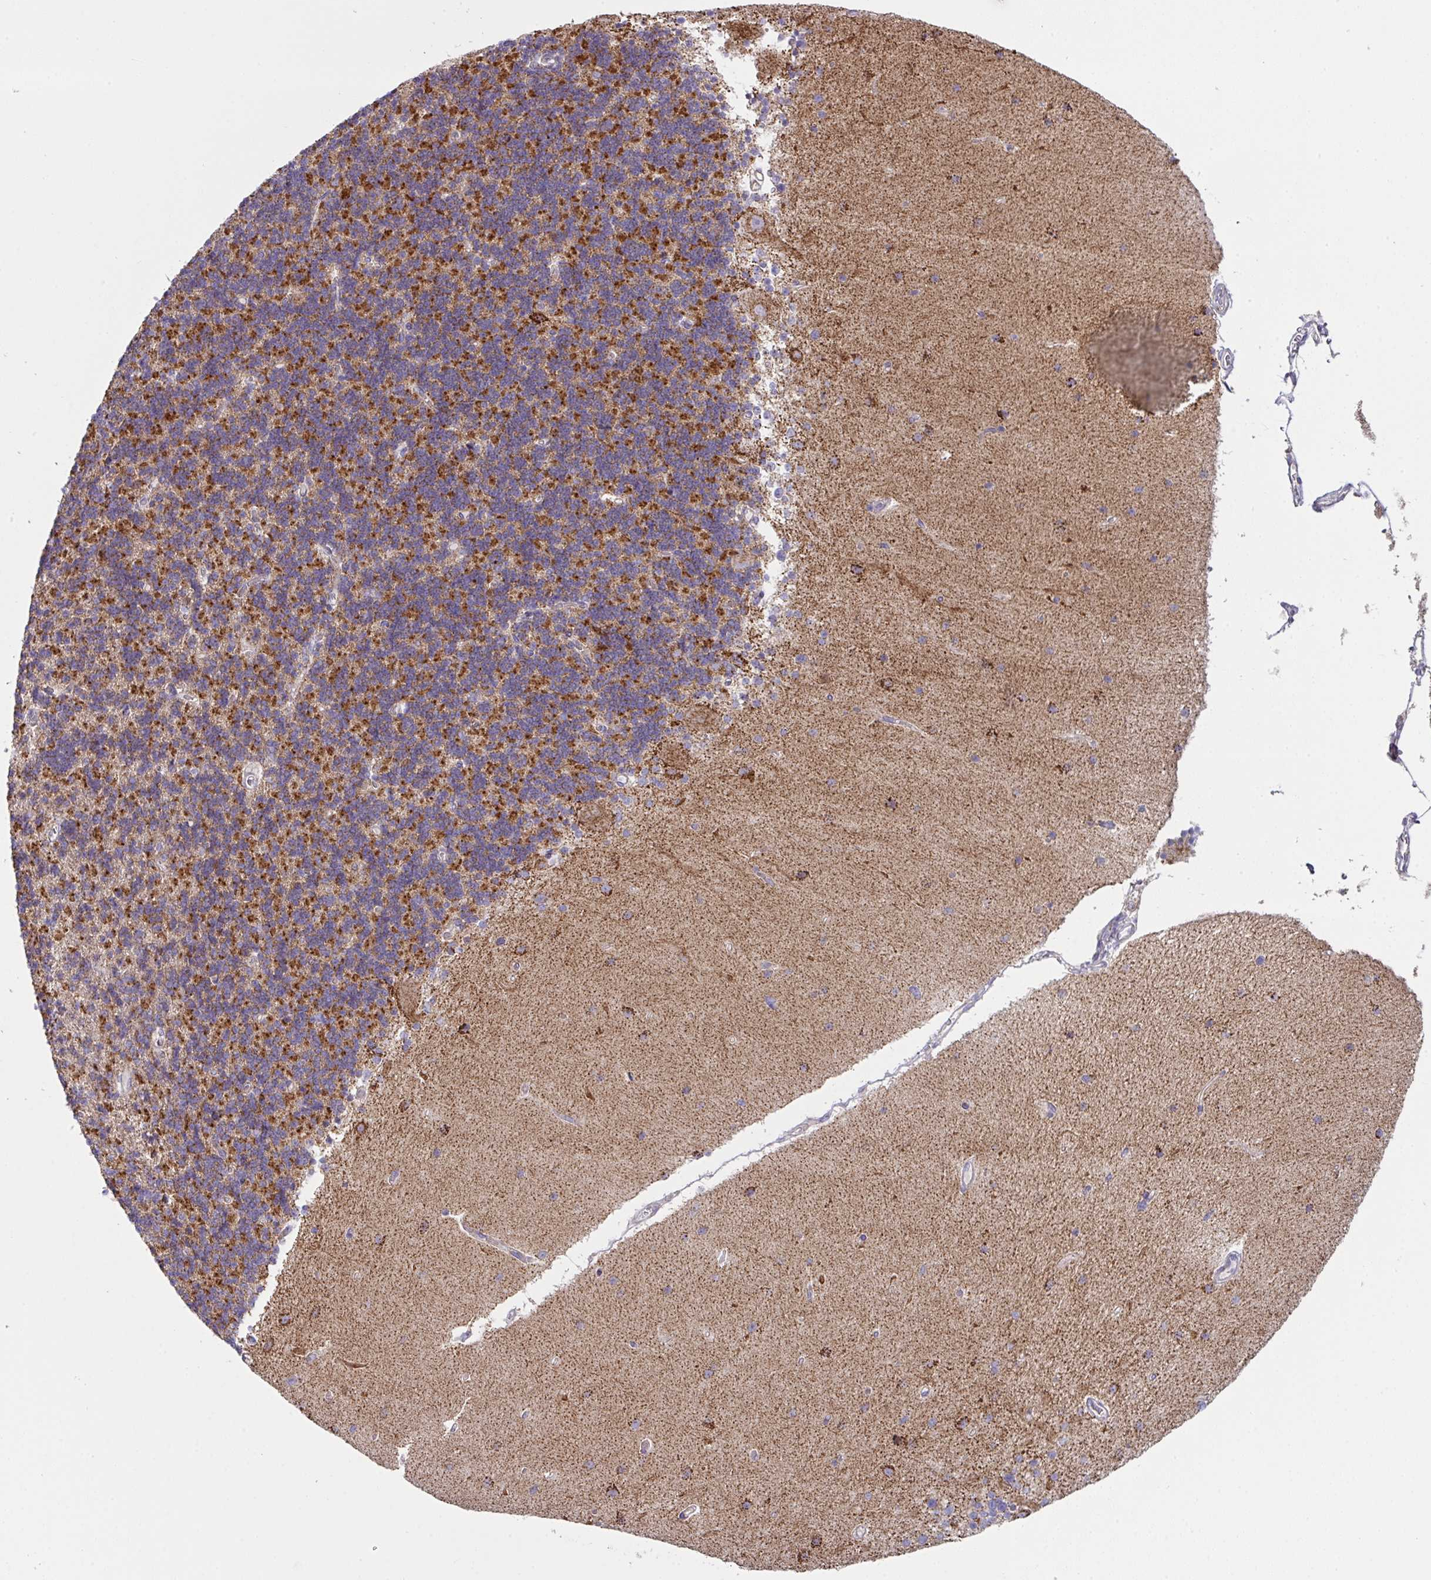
{"staining": {"intensity": "strong", "quantity": "25%-75%", "location": "cytoplasmic/membranous"}, "tissue": "cerebellum", "cell_type": "Cells in granular layer", "image_type": "normal", "snomed": [{"axis": "morphology", "description": "Normal tissue, NOS"}, {"axis": "topography", "description": "Cerebellum"}], "caption": "The immunohistochemical stain labels strong cytoplasmic/membranous staining in cells in granular layer of benign cerebellum.", "gene": "DOK7", "patient": {"sex": "female", "age": 54}}